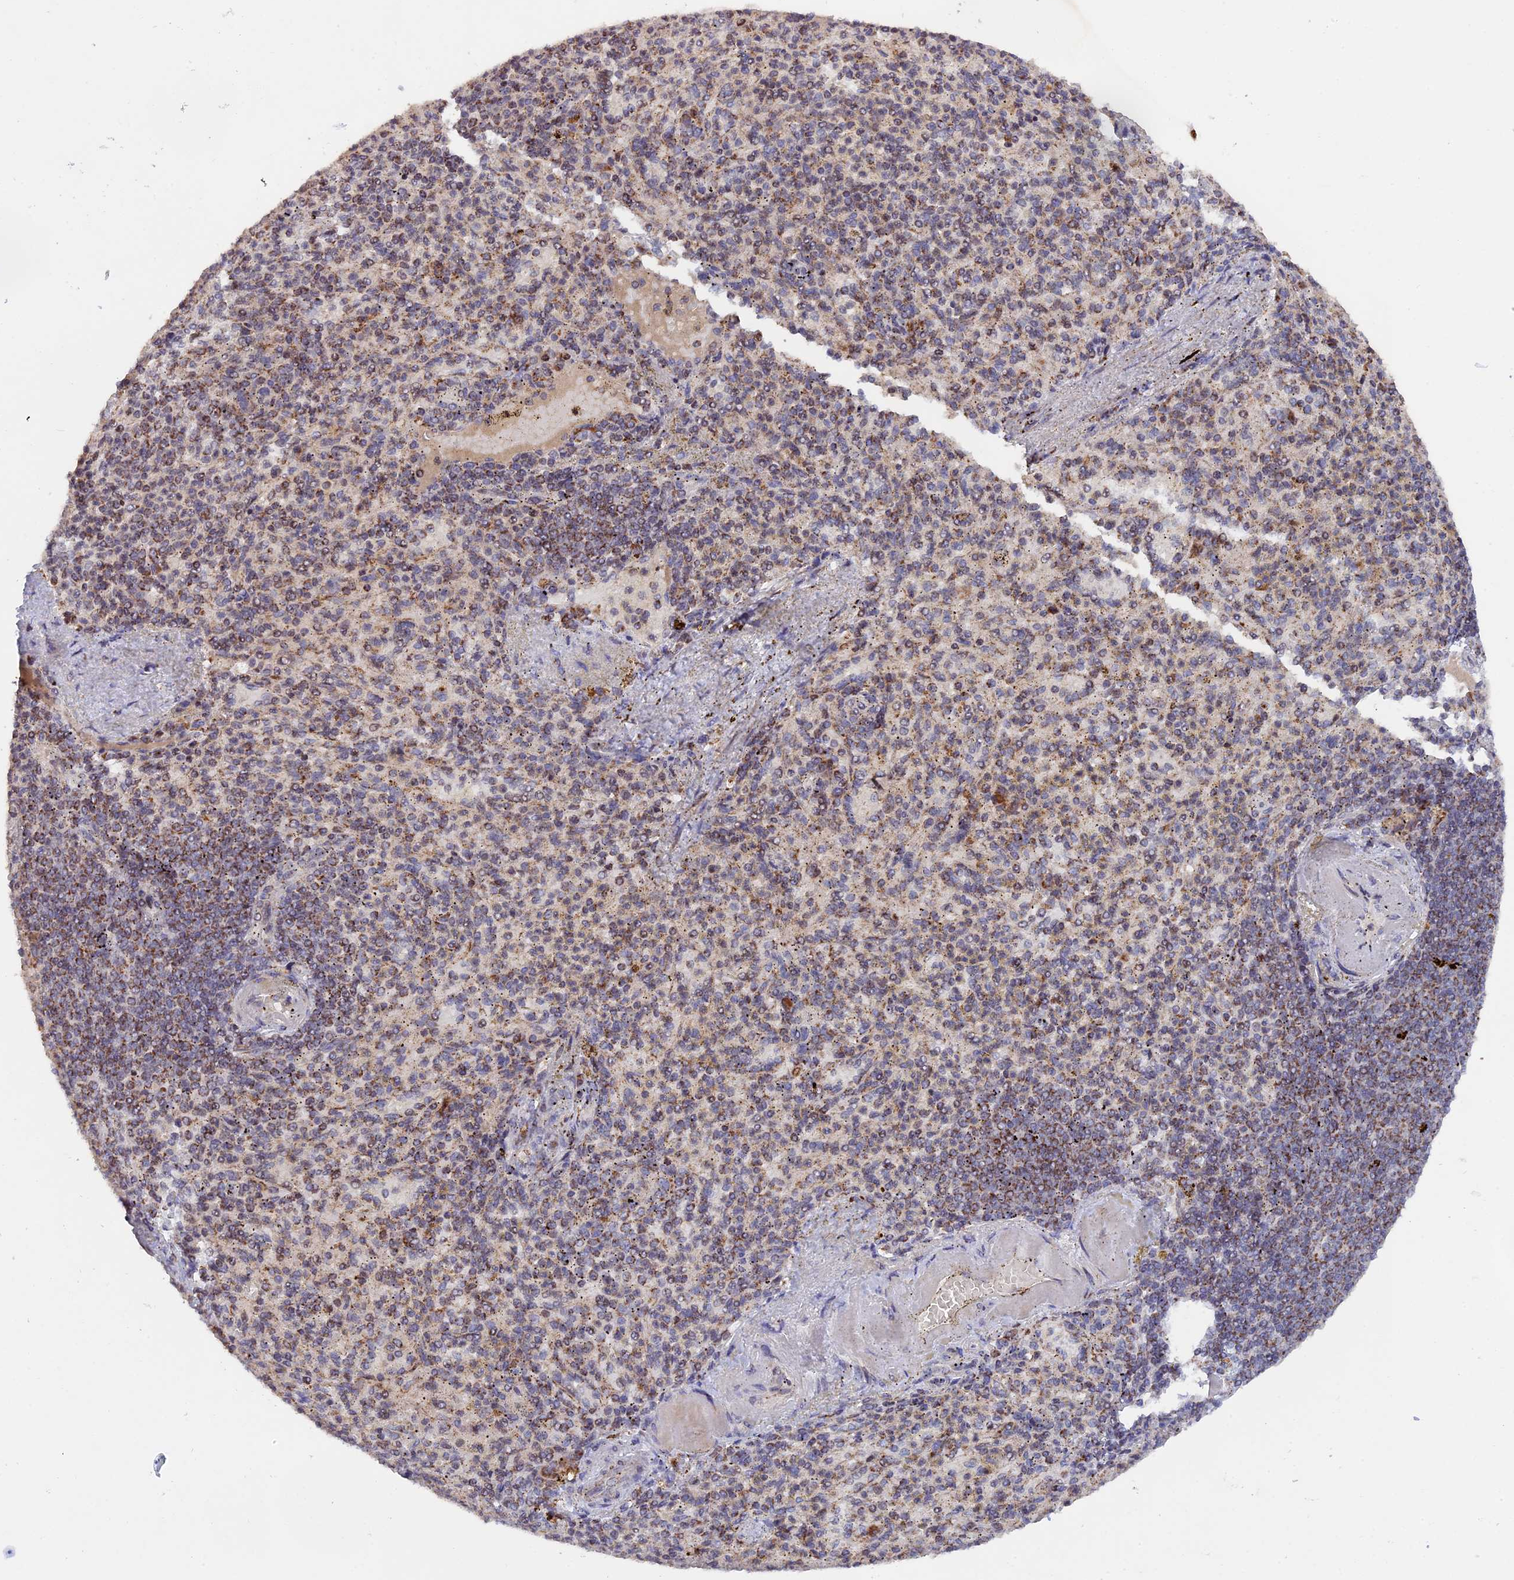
{"staining": {"intensity": "moderate", "quantity": "25%-75%", "location": "cytoplasmic/membranous"}, "tissue": "spleen", "cell_type": "Cells in red pulp", "image_type": "normal", "snomed": [{"axis": "morphology", "description": "Normal tissue, NOS"}, {"axis": "topography", "description": "Spleen"}], "caption": "Protein staining of unremarkable spleen reveals moderate cytoplasmic/membranous expression in approximately 25%-75% of cells in red pulp.", "gene": "MPV17L", "patient": {"sex": "female", "age": 74}}